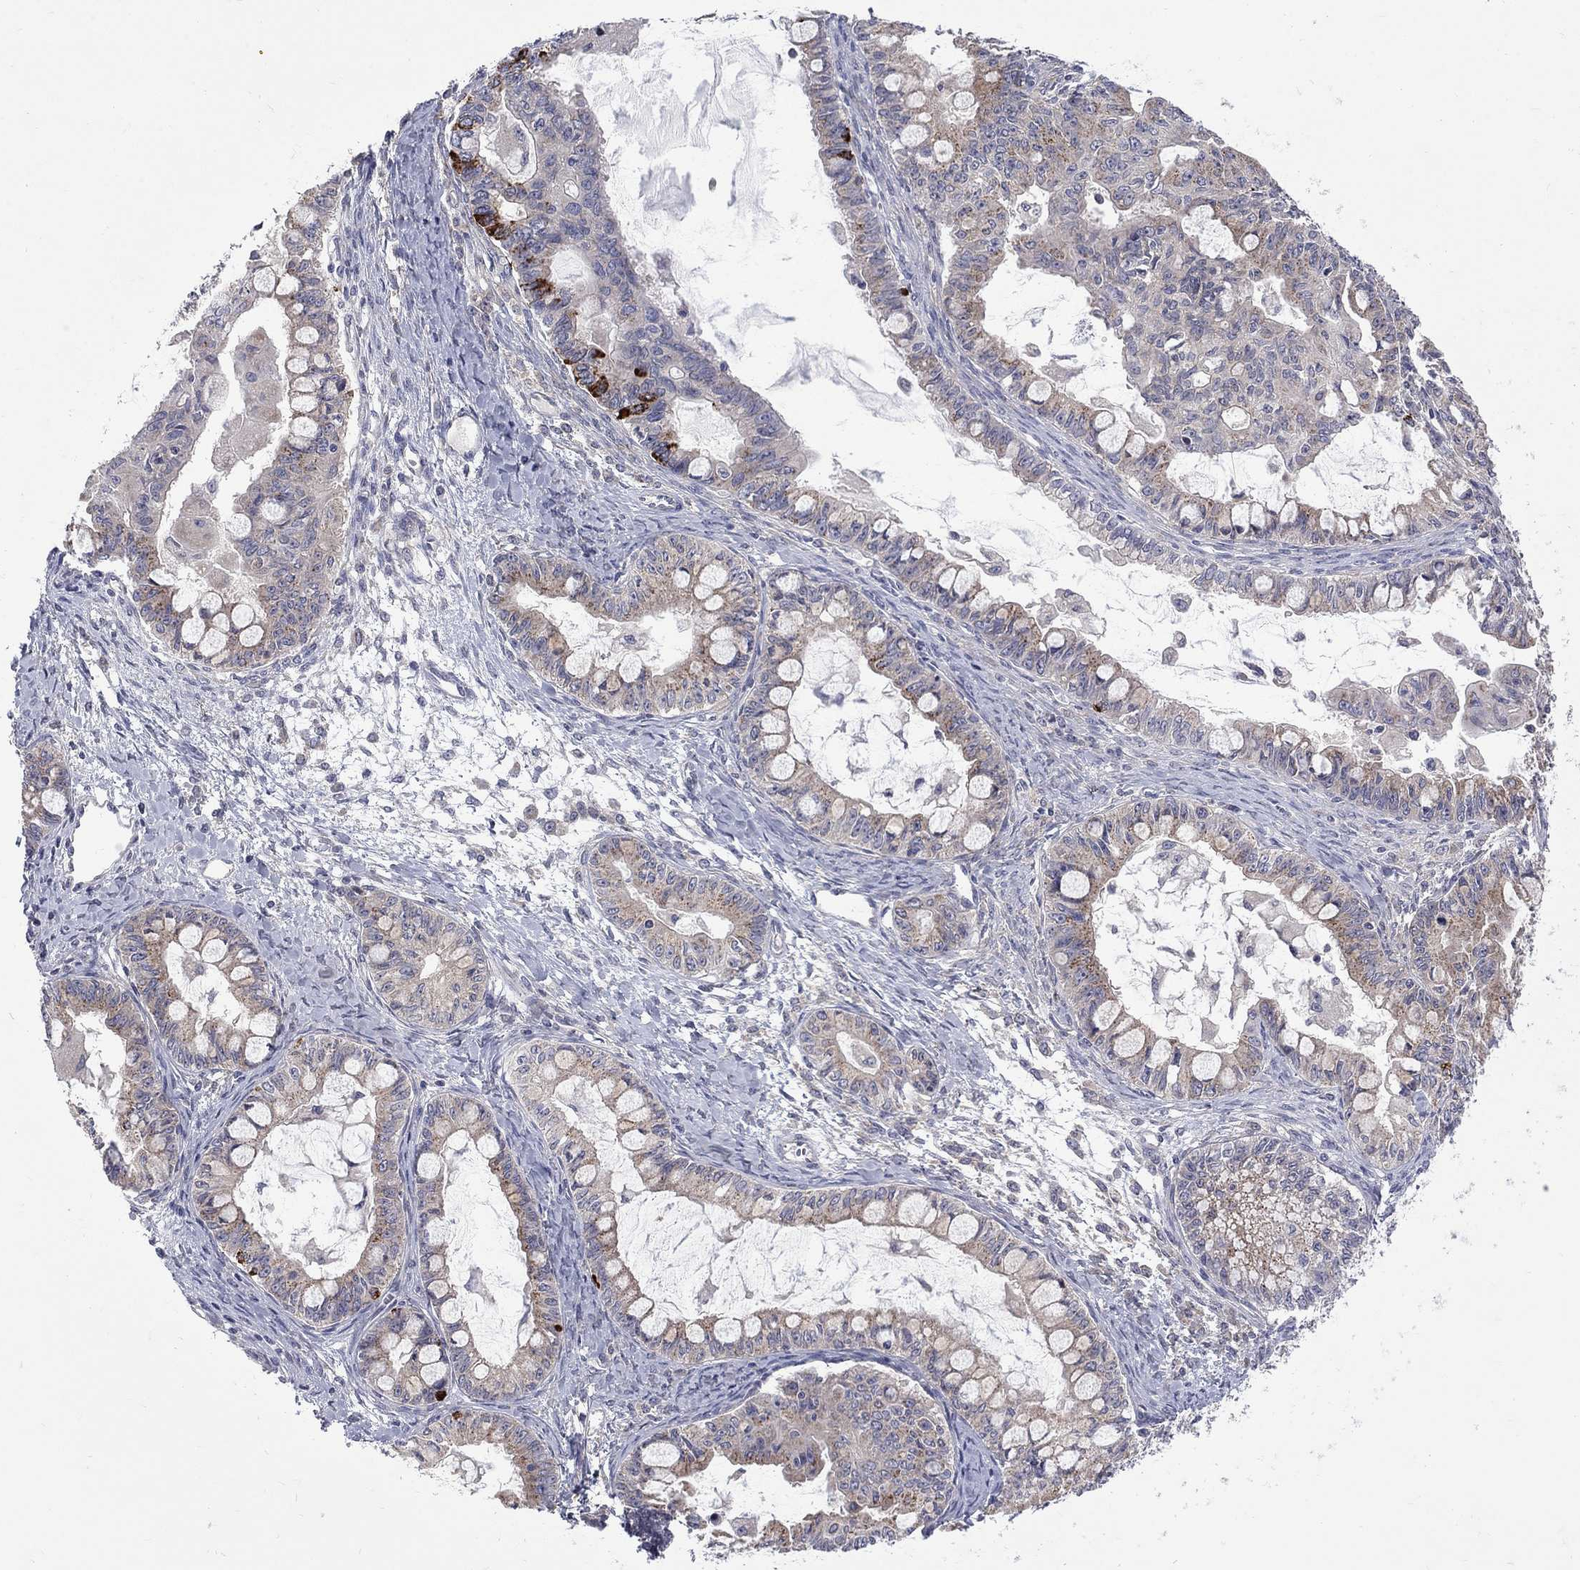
{"staining": {"intensity": "weak", "quantity": "25%-75%", "location": "cytoplasmic/membranous"}, "tissue": "ovarian cancer", "cell_type": "Tumor cells", "image_type": "cancer", "snomed": [{"axis": "morphology", "description": "Cystadenocarcinoma, mucinous, NOS"}, {"axis": "topography", "description": "Ovary"}], "caption": "High-magnification brightfield microscopy of ovarian cancer (mucinous cystadenocarcinoma) stained with DAB (brown) and counterstained with hematoxylin (blue). tumor cells exhibit weak cytoplasmic/membranous positivity is present in about25%-75% of cells.", "gene": "SH2B1", "patient": {"sex": "female", "age": 63}}